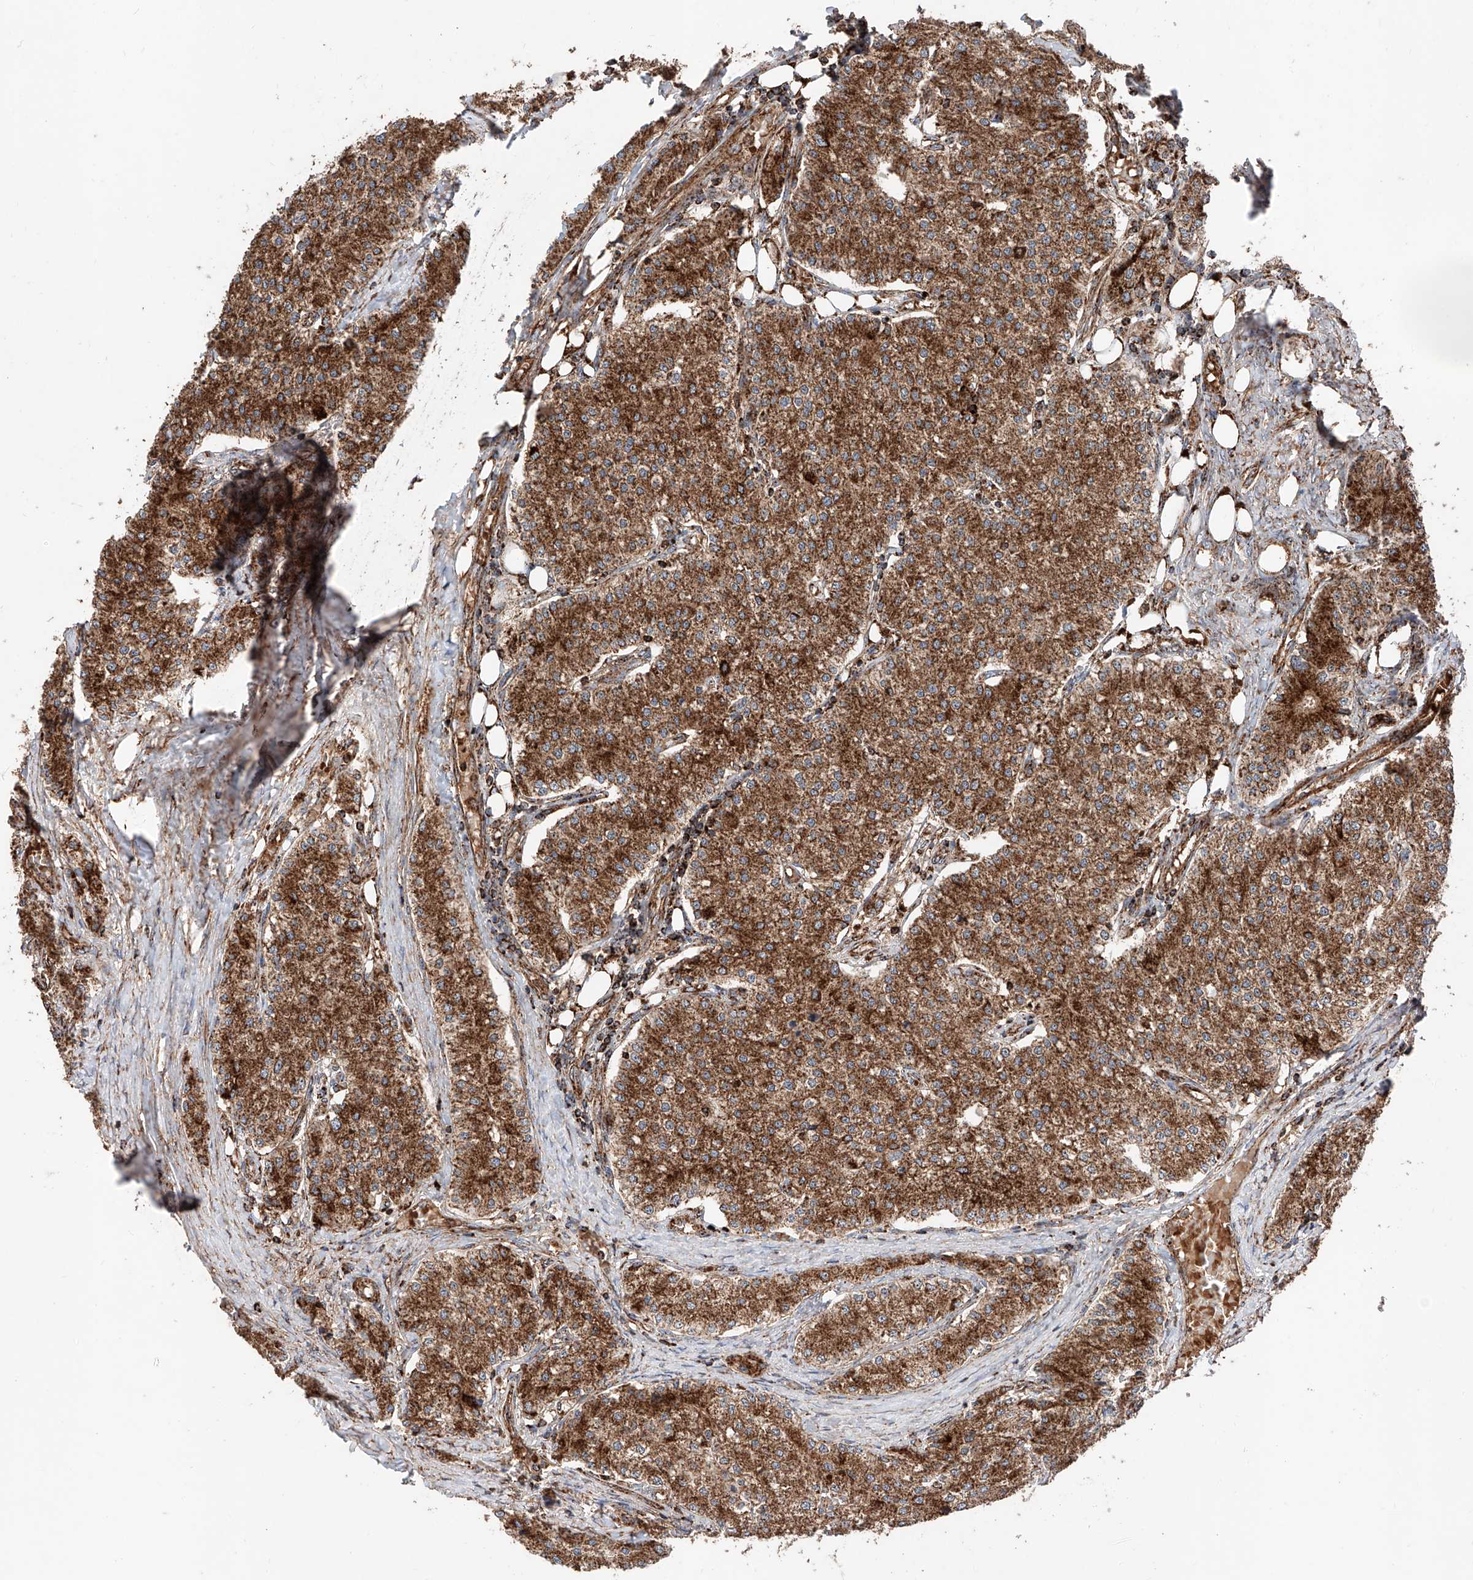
{"staining": {"intensity": "moderate", "quantity": ">75%", "location": "cytoplasmic/membranous"}, "tissue": "carcinoid", "cell_type": "Tumor cells", "image_type": "cancer", "snomed": [{"axis": "morphology", "description": "Carcinoid, malignant, NOS"}, {"axis": "topography", "description": "Colon"}], "caption": "A brown stain highlights moderate cytoplasmic/membranous expression of a protein in human carcinoid tumor cells. Nuclei are stained in blue.", "gene": "PISD", "patient": {"sex": "female", "age": 52}}